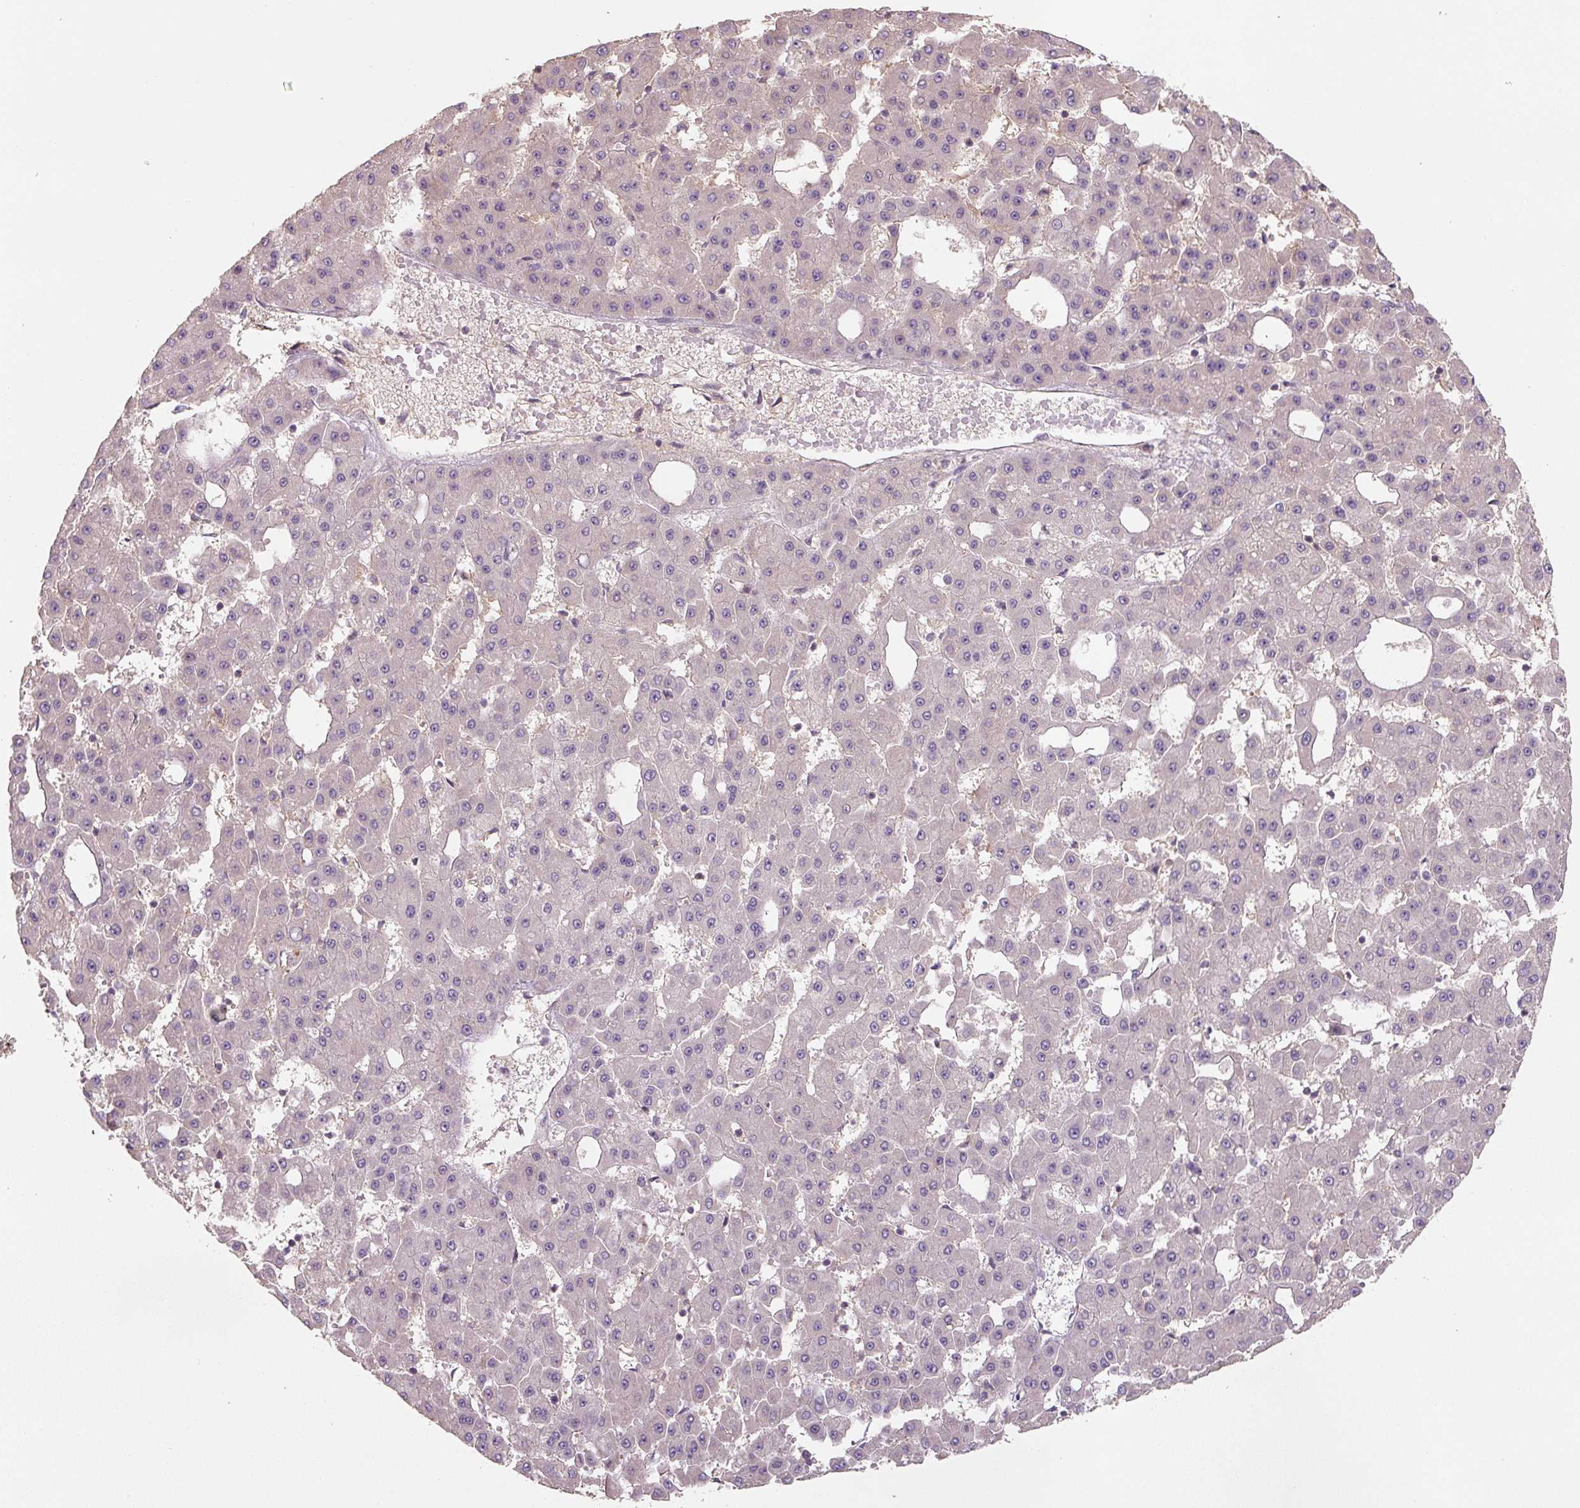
{"staining": {"intensity": "negative", "quantity": "none", "location": "none"}, "tissue": "liver cancer", "cell_type": "Tumor cells", "image_type": "cancer", "snomed": [{"axis": "morphology", "description": "Carcinoma, Hepatocellular, NOS"}, {"axis": "topography", "description": "Liver"}], "caption": "This is an immunohistochemistry micrograph of liver cancer. There is no expression in tumor cells.", "gene": "C2orf73", "patient": {"sex": "male", "age": 47}}